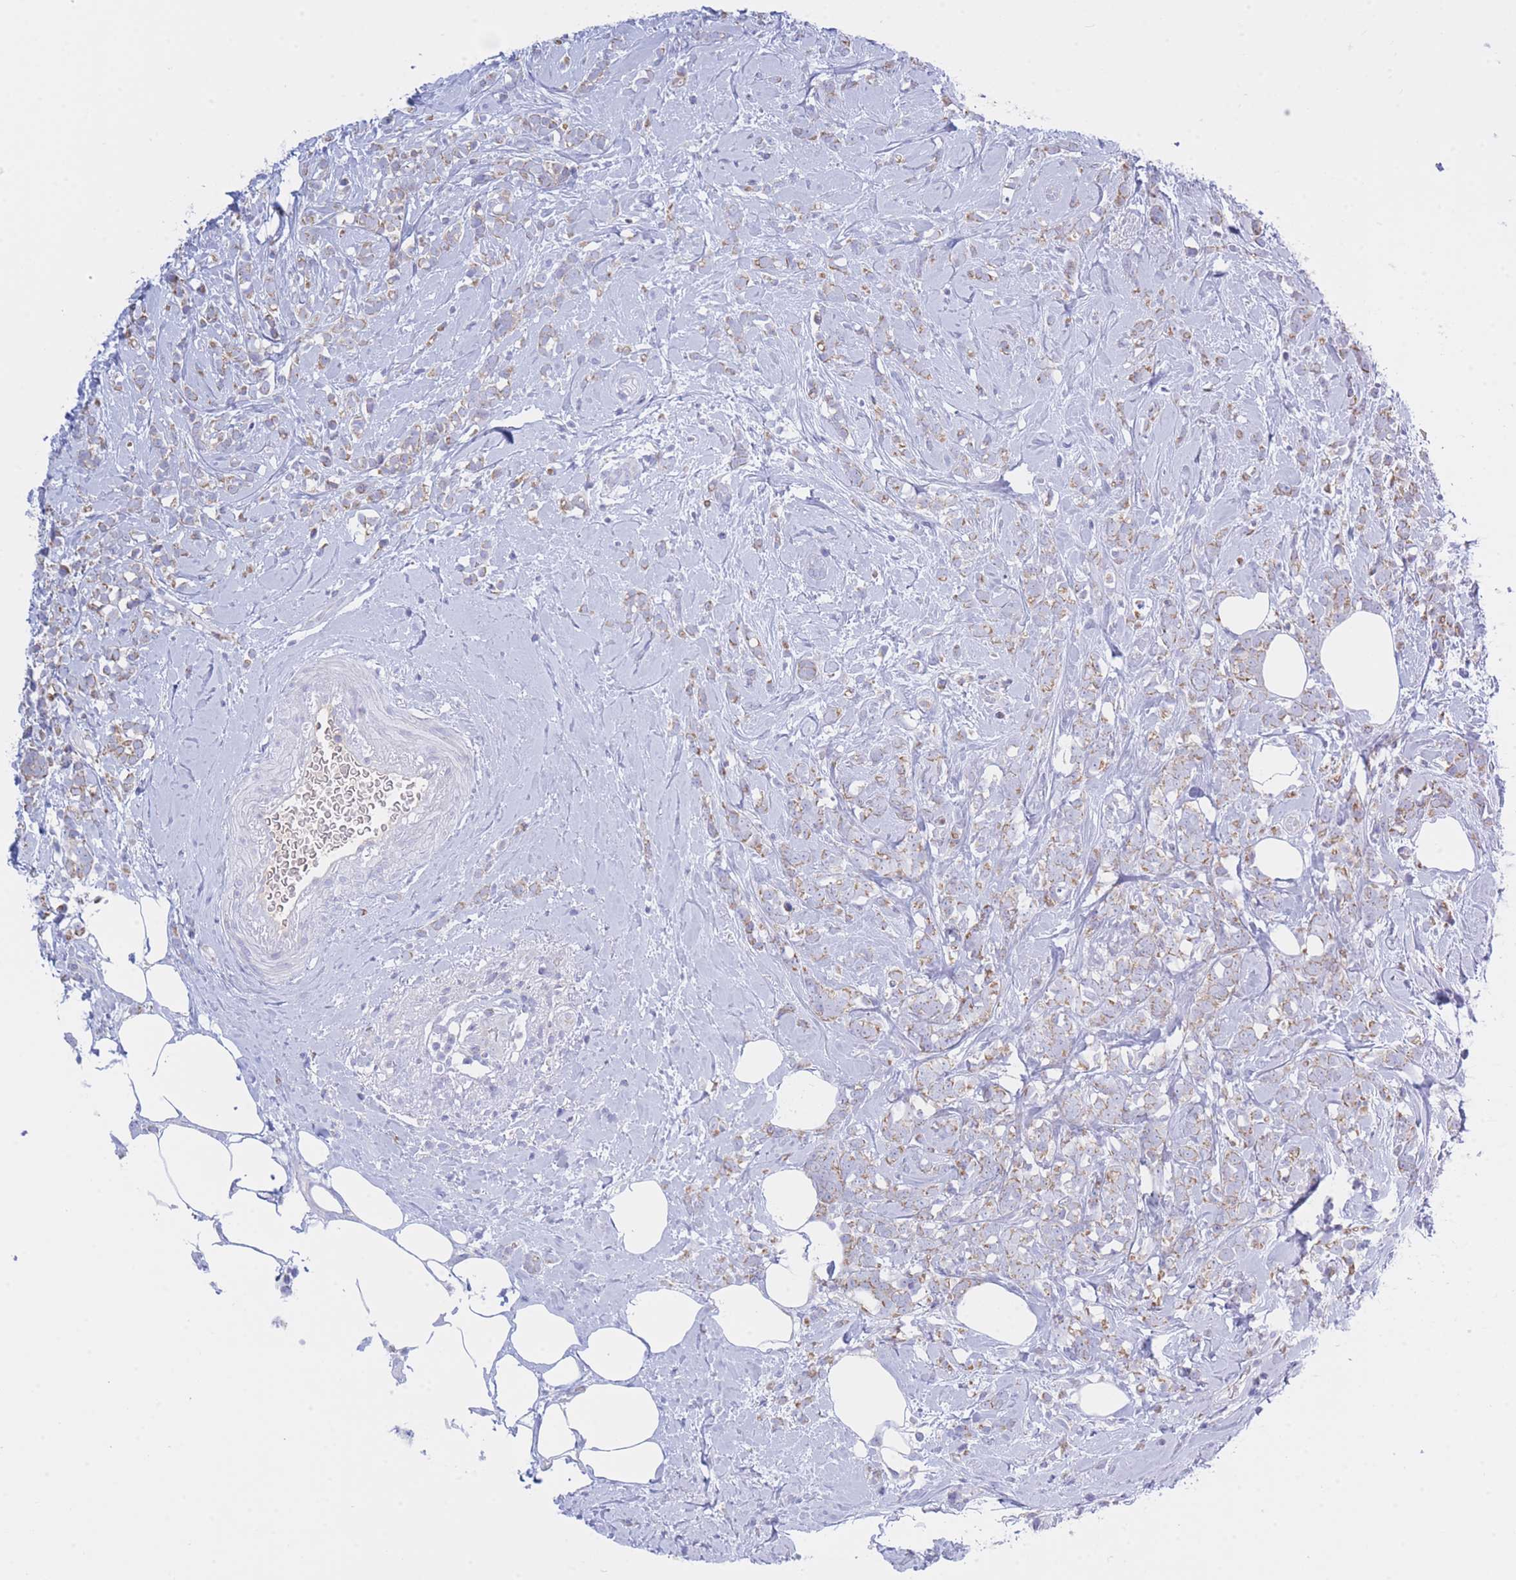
{"staining": {"intensity": "moderate", "quantity": ">75%", "location": "cytoplasmic/membranous"}, "tissue": "breast cancer", "cell_type": "Tumor cells", "image_type": "cancer", "snomed": [{"axis": "morphology", "description": "Lobular carcinoma"}, {"axis": "topography", "description": "Breast"}], "caption": "Lobular carcinoma (breast) stained for a protein reveals moderate cytoplasmic/membranous positivity in tumor cells.", "gene": "NANP", "patient": {"sex": "female", "age": 58}}